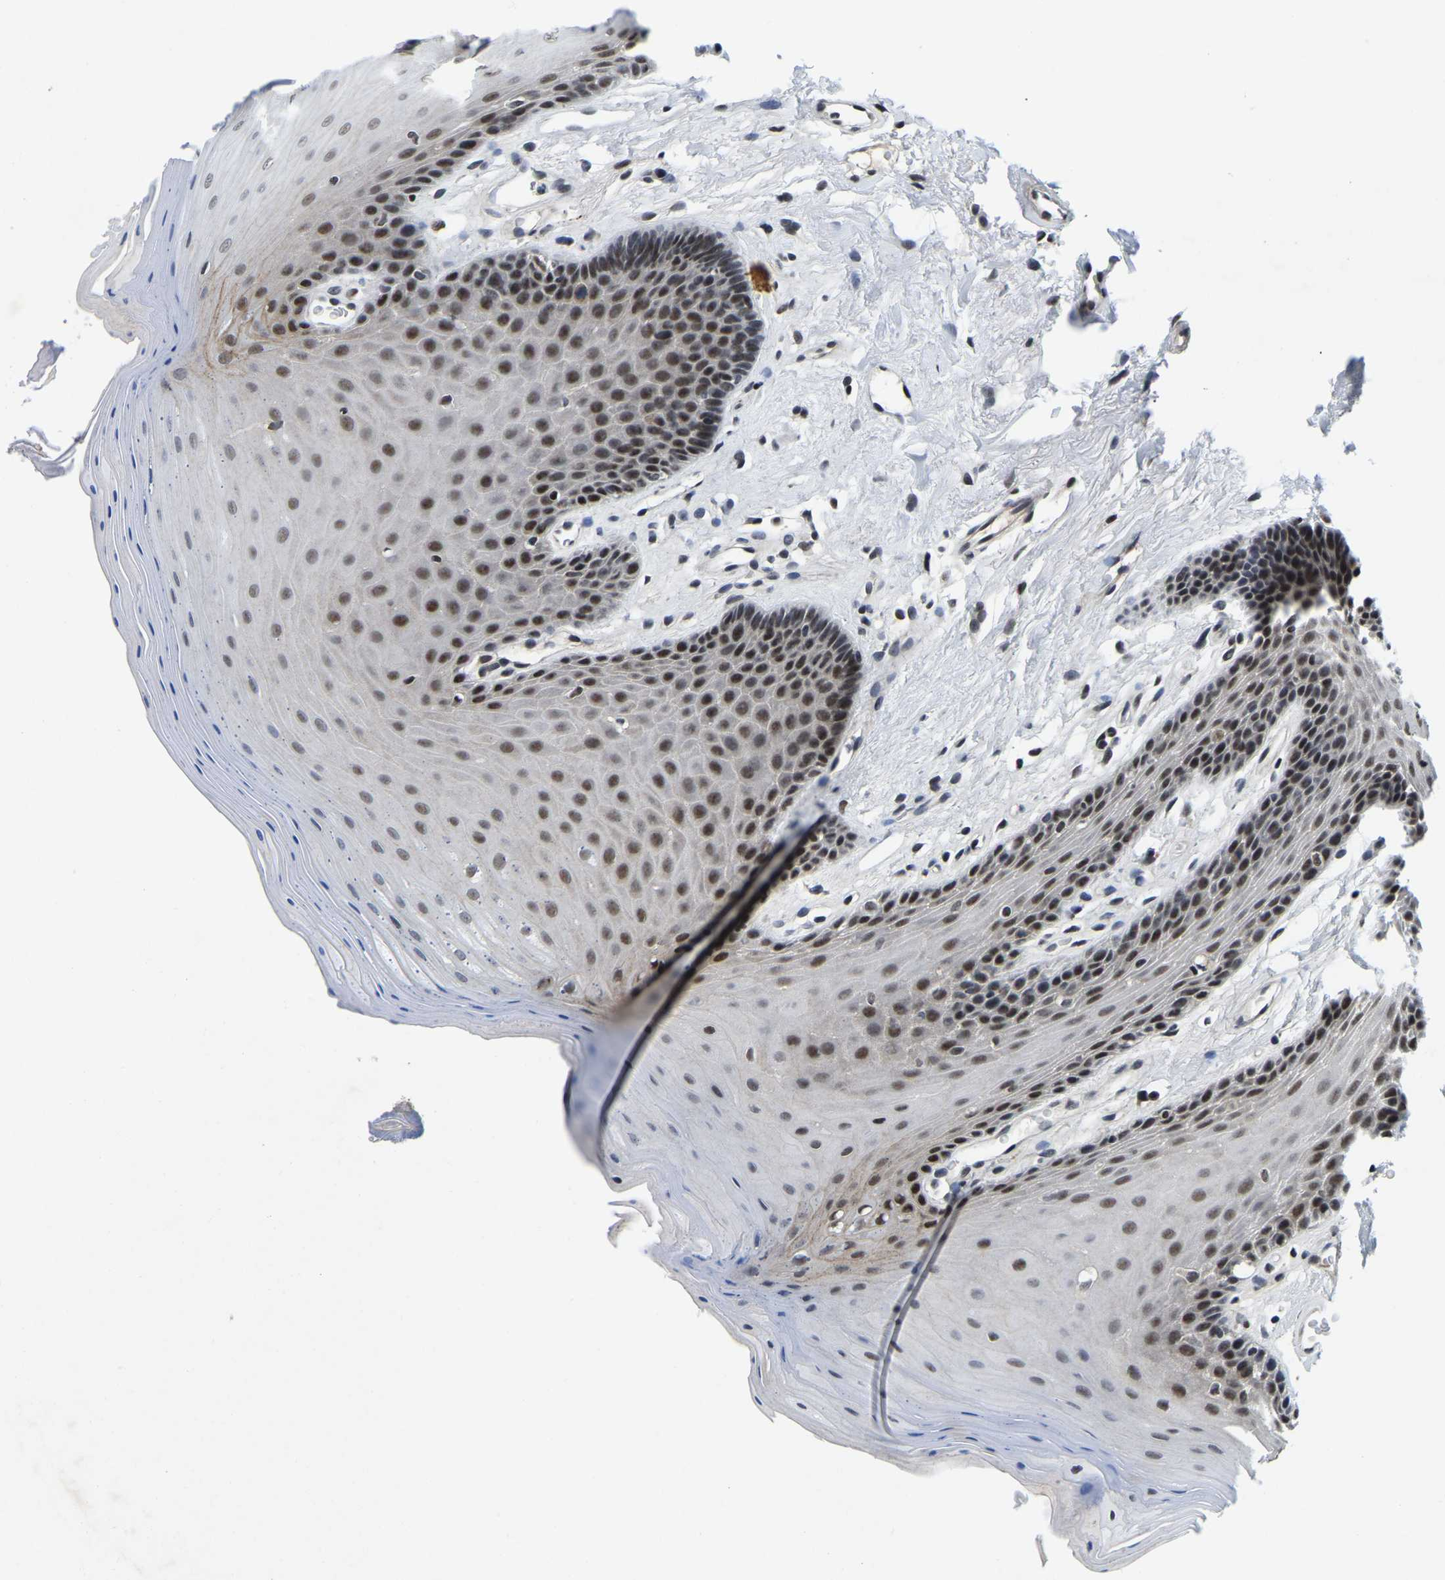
{"staining": {"intensity": "moderate", "quantity": ">75%", "location": "nuclear"}, "tissue": "oral mucosa", "cell_type": "Squamous epithelial cells", "image_type": "normal", "snomed": [{"axis": "morphology", "description": "Normal tissue, NOS"}, {"axis": "morphology", "description": "Squamous cell carcinoma, NOS"}, {"axis": "topography", "description": "Oral tissue"}, {"axis": "topography", "description": "Head-Neck"}], "caption": "The image demonstrates staining of unremarkable oral mucosa, revealing moderate nuclear protein expression (brown color) within squamous epithelial cells.", "gene": "POLDIP3", "patient": {"sex": "male", "age": 71}}